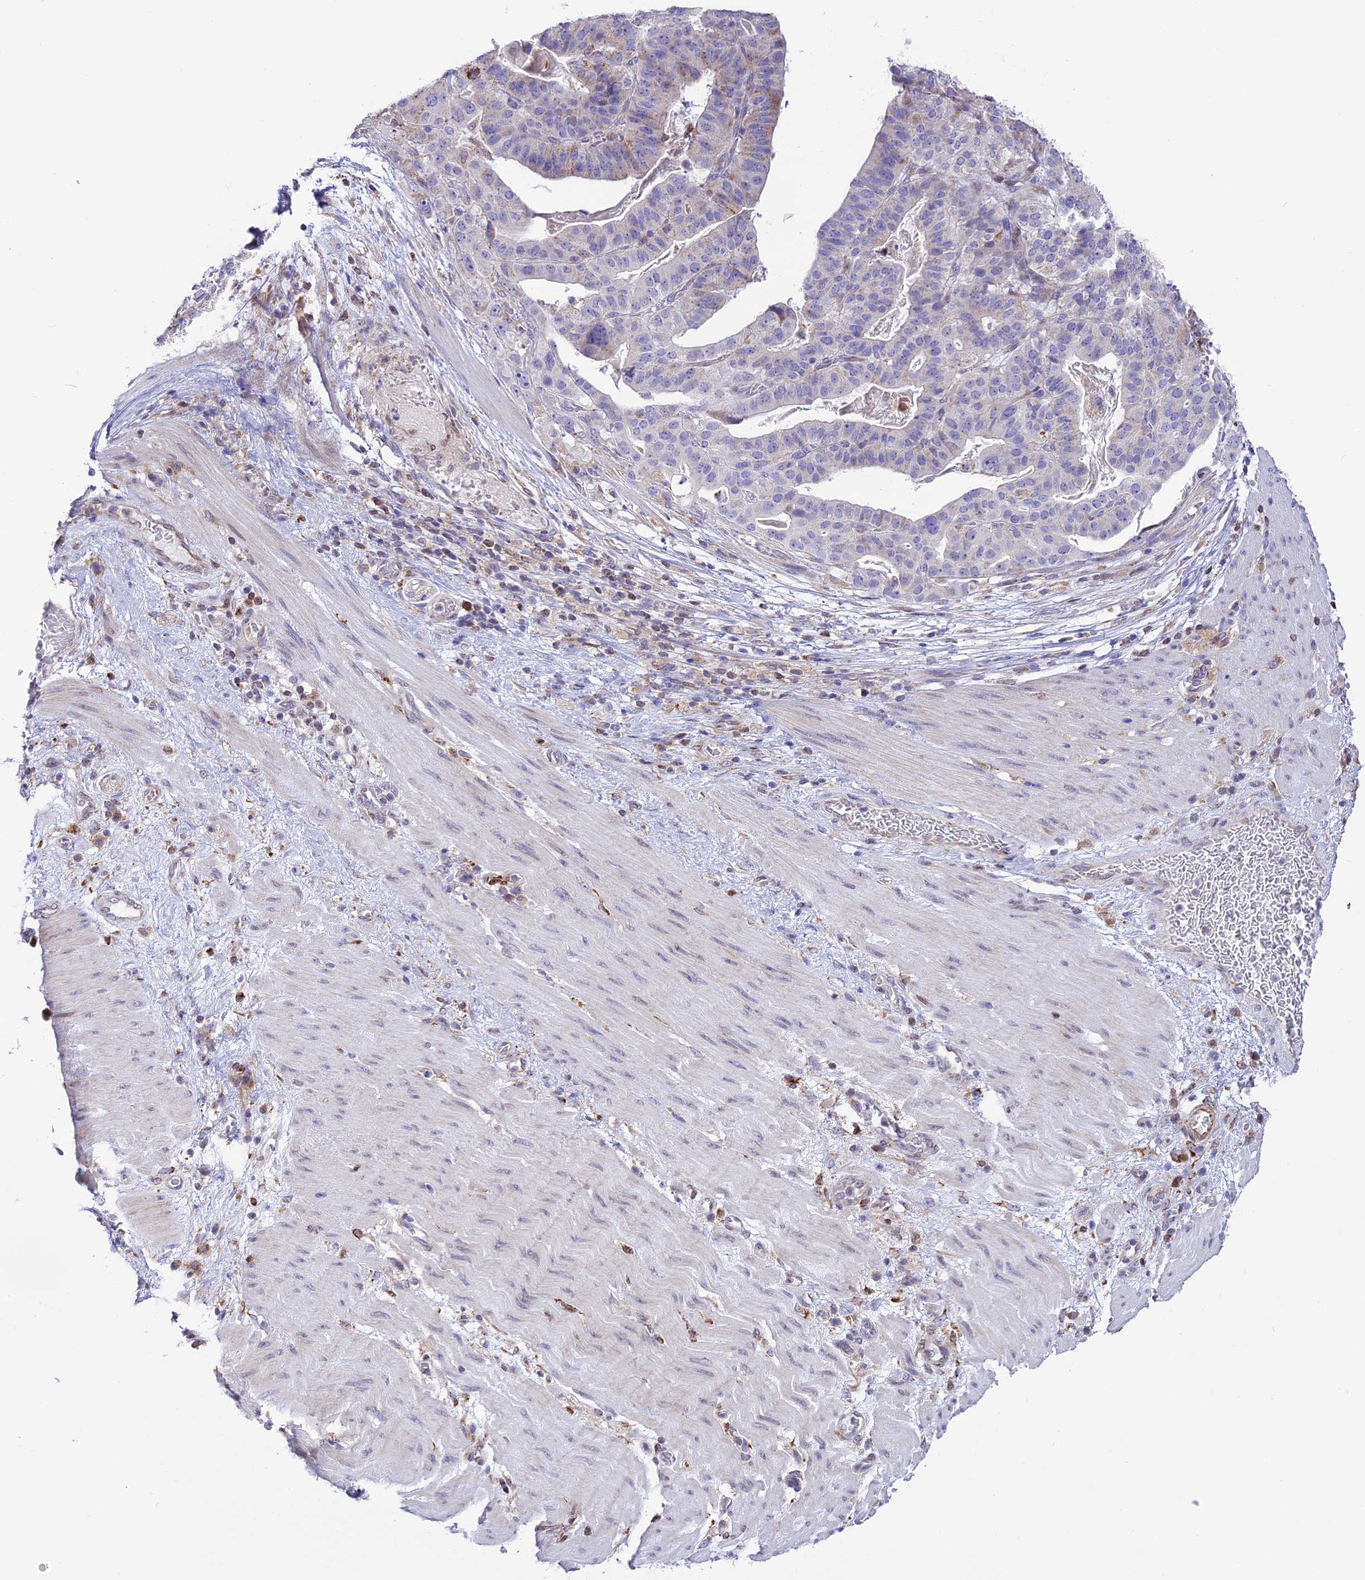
{"staining": {"intensity": "negative", "quantity": "none", "location": "none"}, "tissue": "stomach cancer", "cell_type": "Tumor cells", "image_type": "cancer", "snomed": [{"axis": "morphology", "description": "Adenocarcinoma, NOS"}, {"axis": "topography", "description": "Stomach"}], "caption": "Stomach cancer was stained to show a protein in brown. There is no significant staining in tumor cells.", "gene": "DOC2B", "patient": {"sex": "male", "age": 48}}